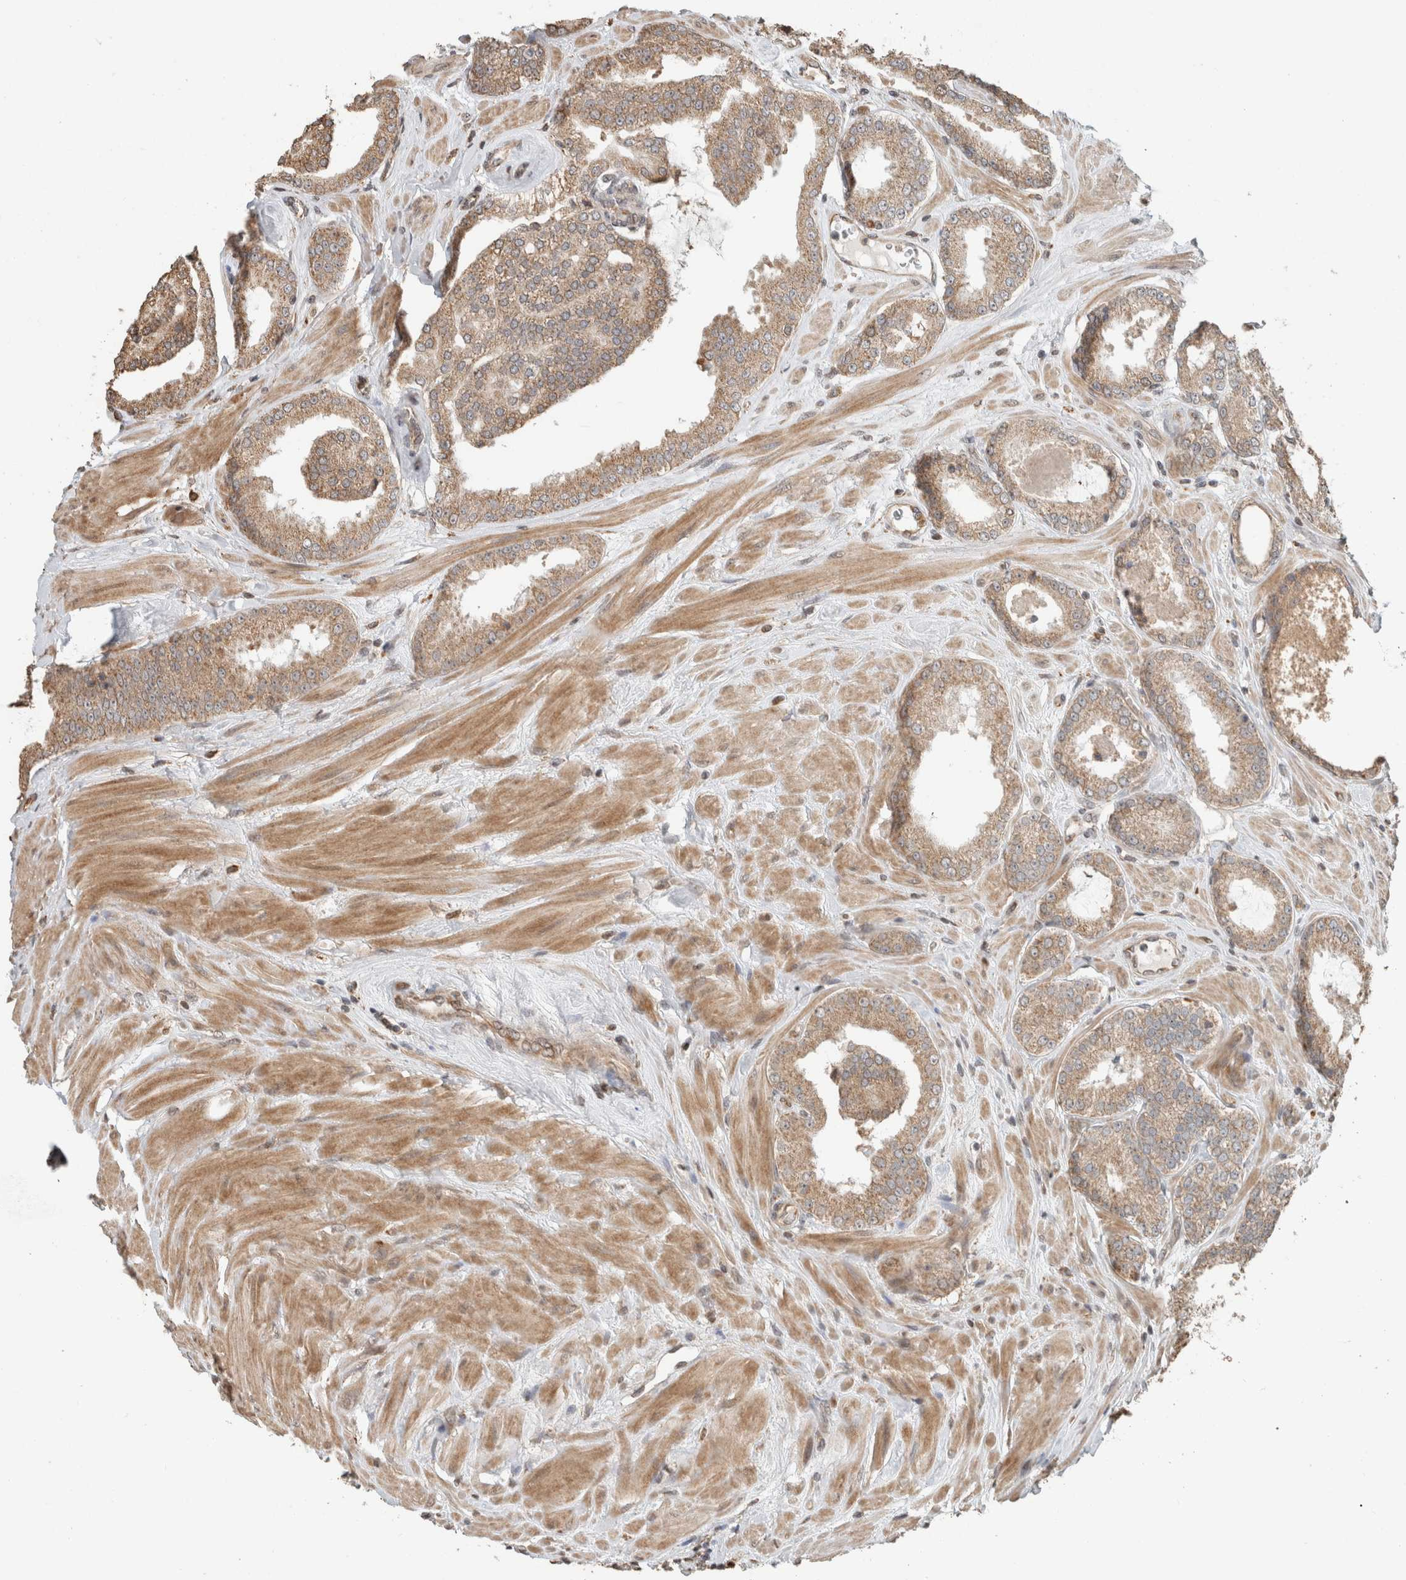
{"staining": {"intensity": "moderate", "quantity": ">75%", "location": "cytoplasmic/membranous"}, "tissue": "prostate cancer", "cell_type": "Tumor cells", "image_type": "cancer", "snomed": [{"axis": "morphology", "description": "Adenocarcinoma, Low grade"}, {"axis": "topography", "description": "Prostate"}], "caption": "Moderate cytoplasmic/membranous staining is seen in about >75% of tumor cells in prostate cancer.", "gene": "GINS4", "patient": {"sex": "male", "age": 62}}